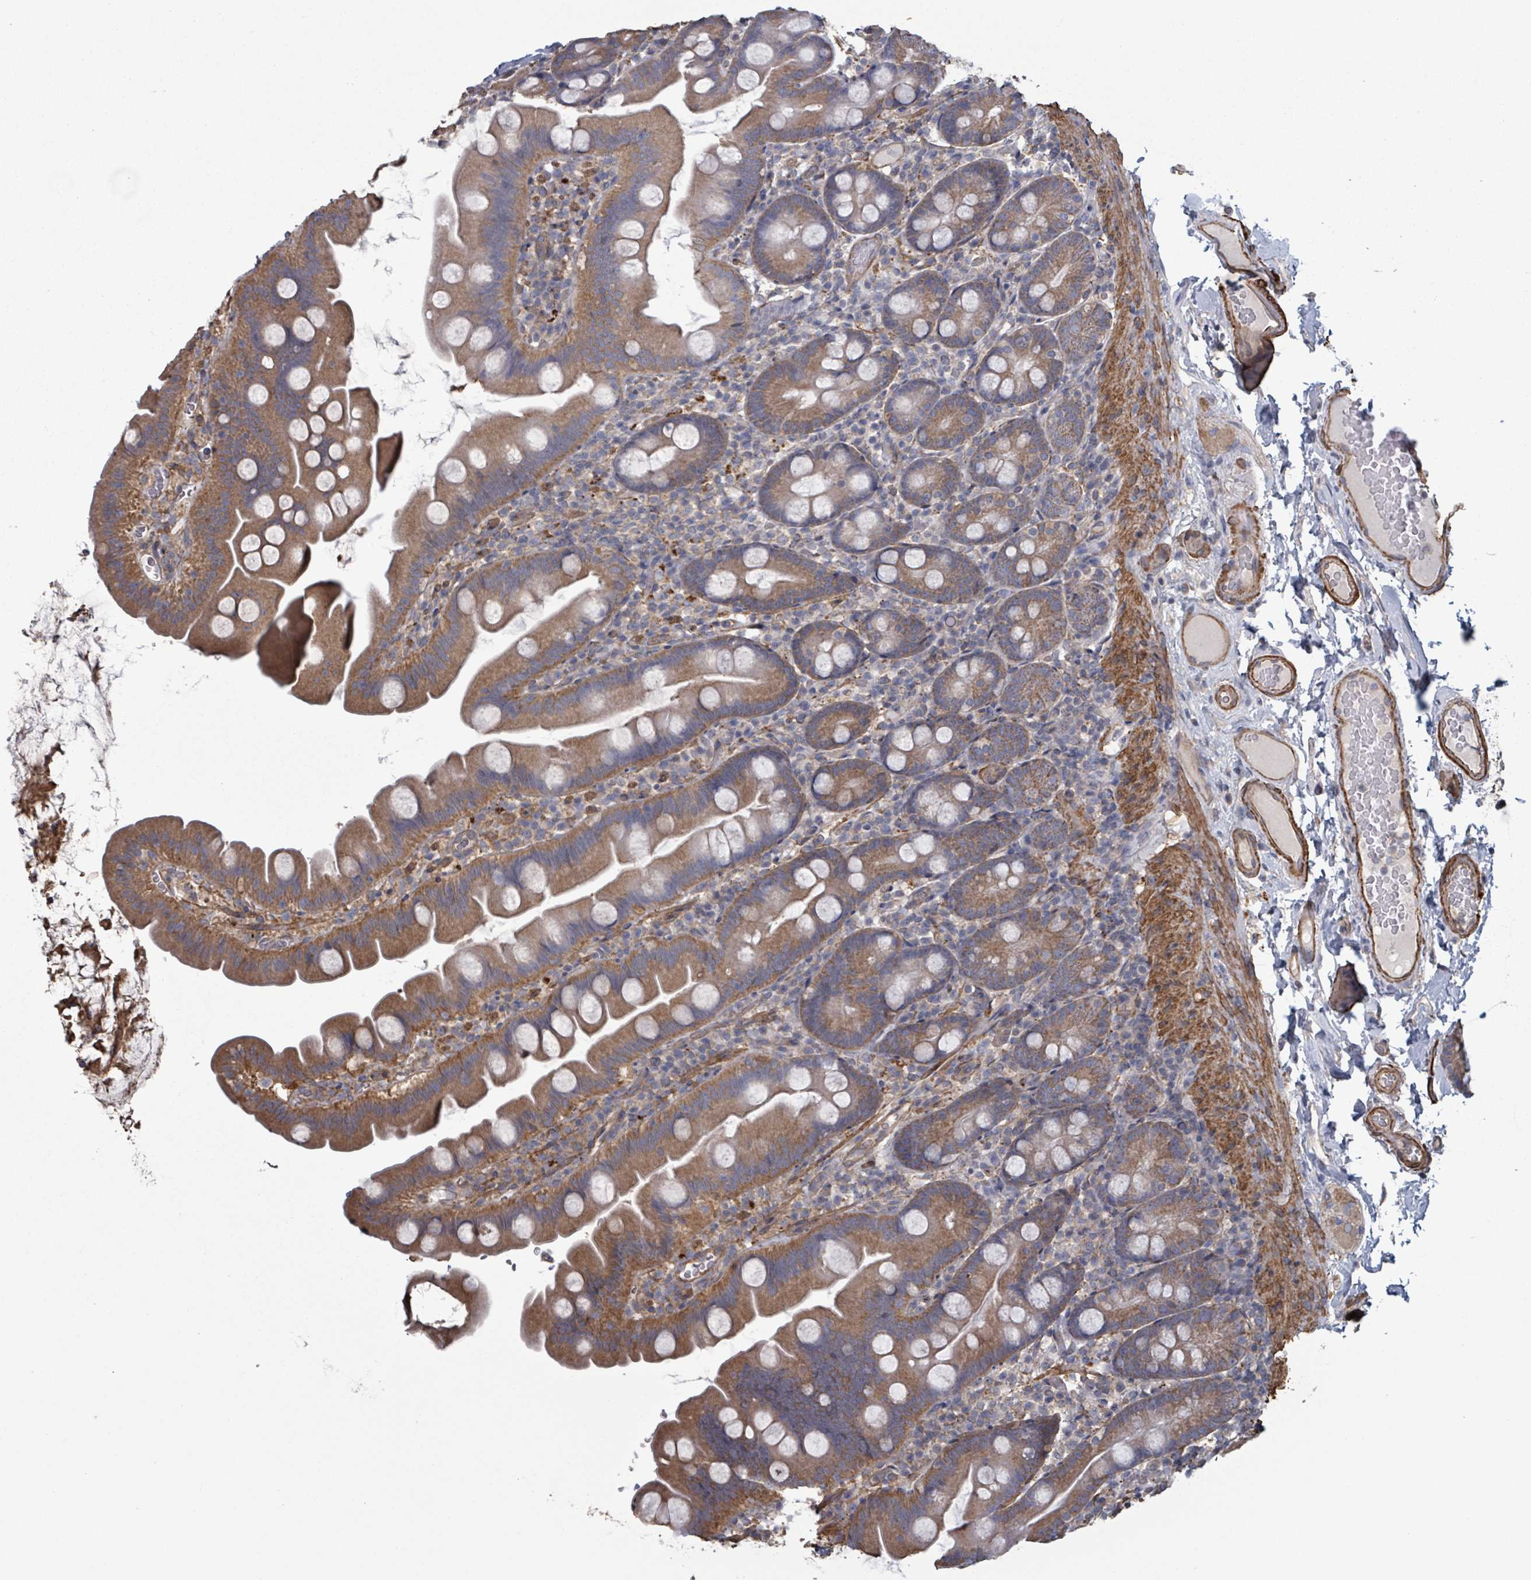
{"staining": {"intensity": "moderate", "quantity": ">75%", "location": "cytoplasmic/membranous"}, "tissue": "small intestine", "cell_type": "Glandular cells", "image_type": "normal", "snomed": [{"axis": "morphology", "description": "Normal tissue, NOS"}, {"axis": "topography", "description": "Small intestine"}], "caption": "DAB immunohistochemical staining of unremarkable small intestine shows moderate cytoplasmic/membranous protein expression in about >75% of glandular cells.", "gene": "ADCK1", "patient": {"sex": "female", "age": 68}}